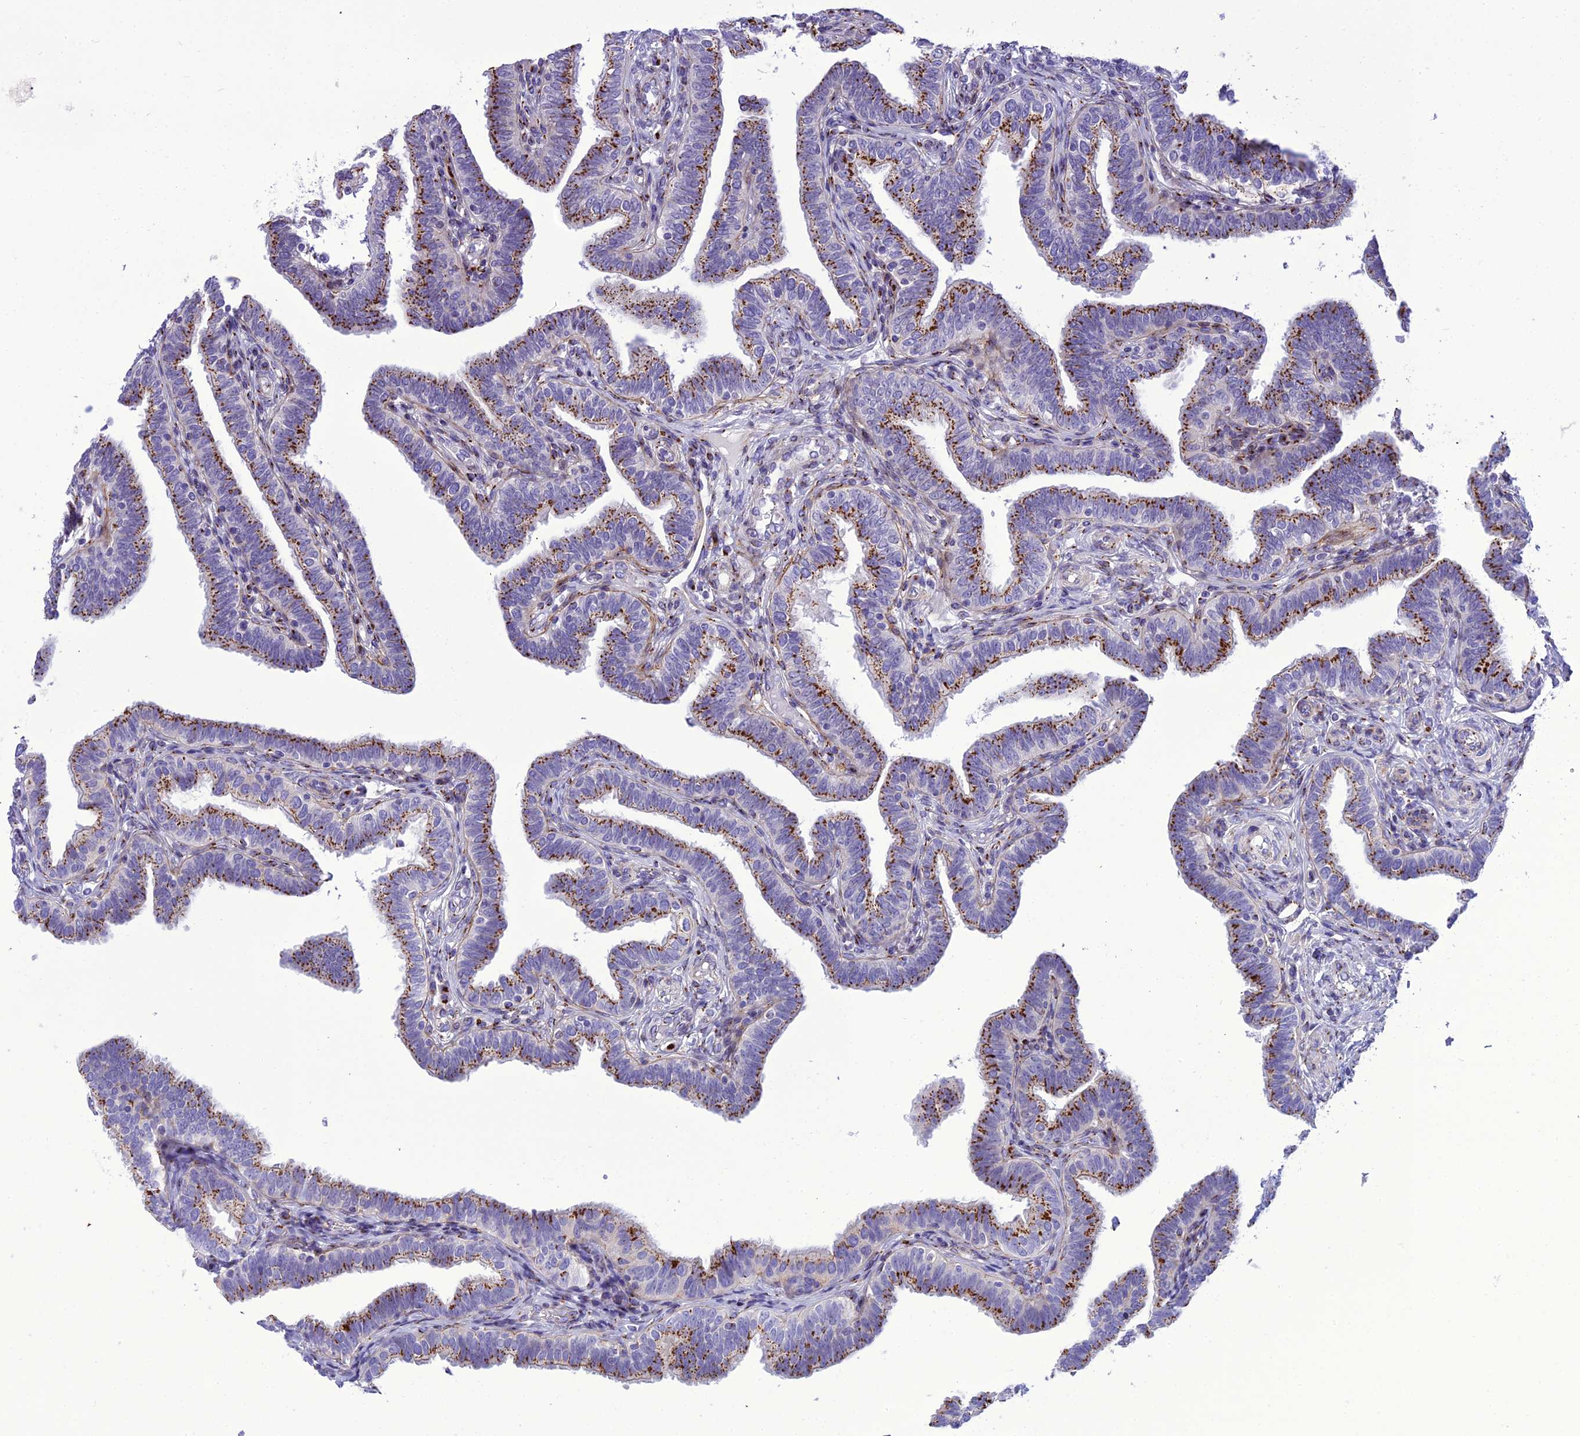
{"staining": {"intensity": "strong", "quantity": ">75%", "location": "cytoplasmic/membranous"}, "tissue": "fallopian tube", "cell_type": "Glandular cells", "image_type": "normal", "snomed": [{"axis": "morphology", "description": "Normal tissue, NOS"}, {"axis": "topography", "description": "Fallopian tube"}], "caption": "IHC micrograph of benign fallopian tube stained for a protein (brown), which shows high levels of strong cytoplasmic/membranous staining in about >75% of glandular cells.", "gene": "GOLM2", "patient": {"sex": "female", "age": 39}}